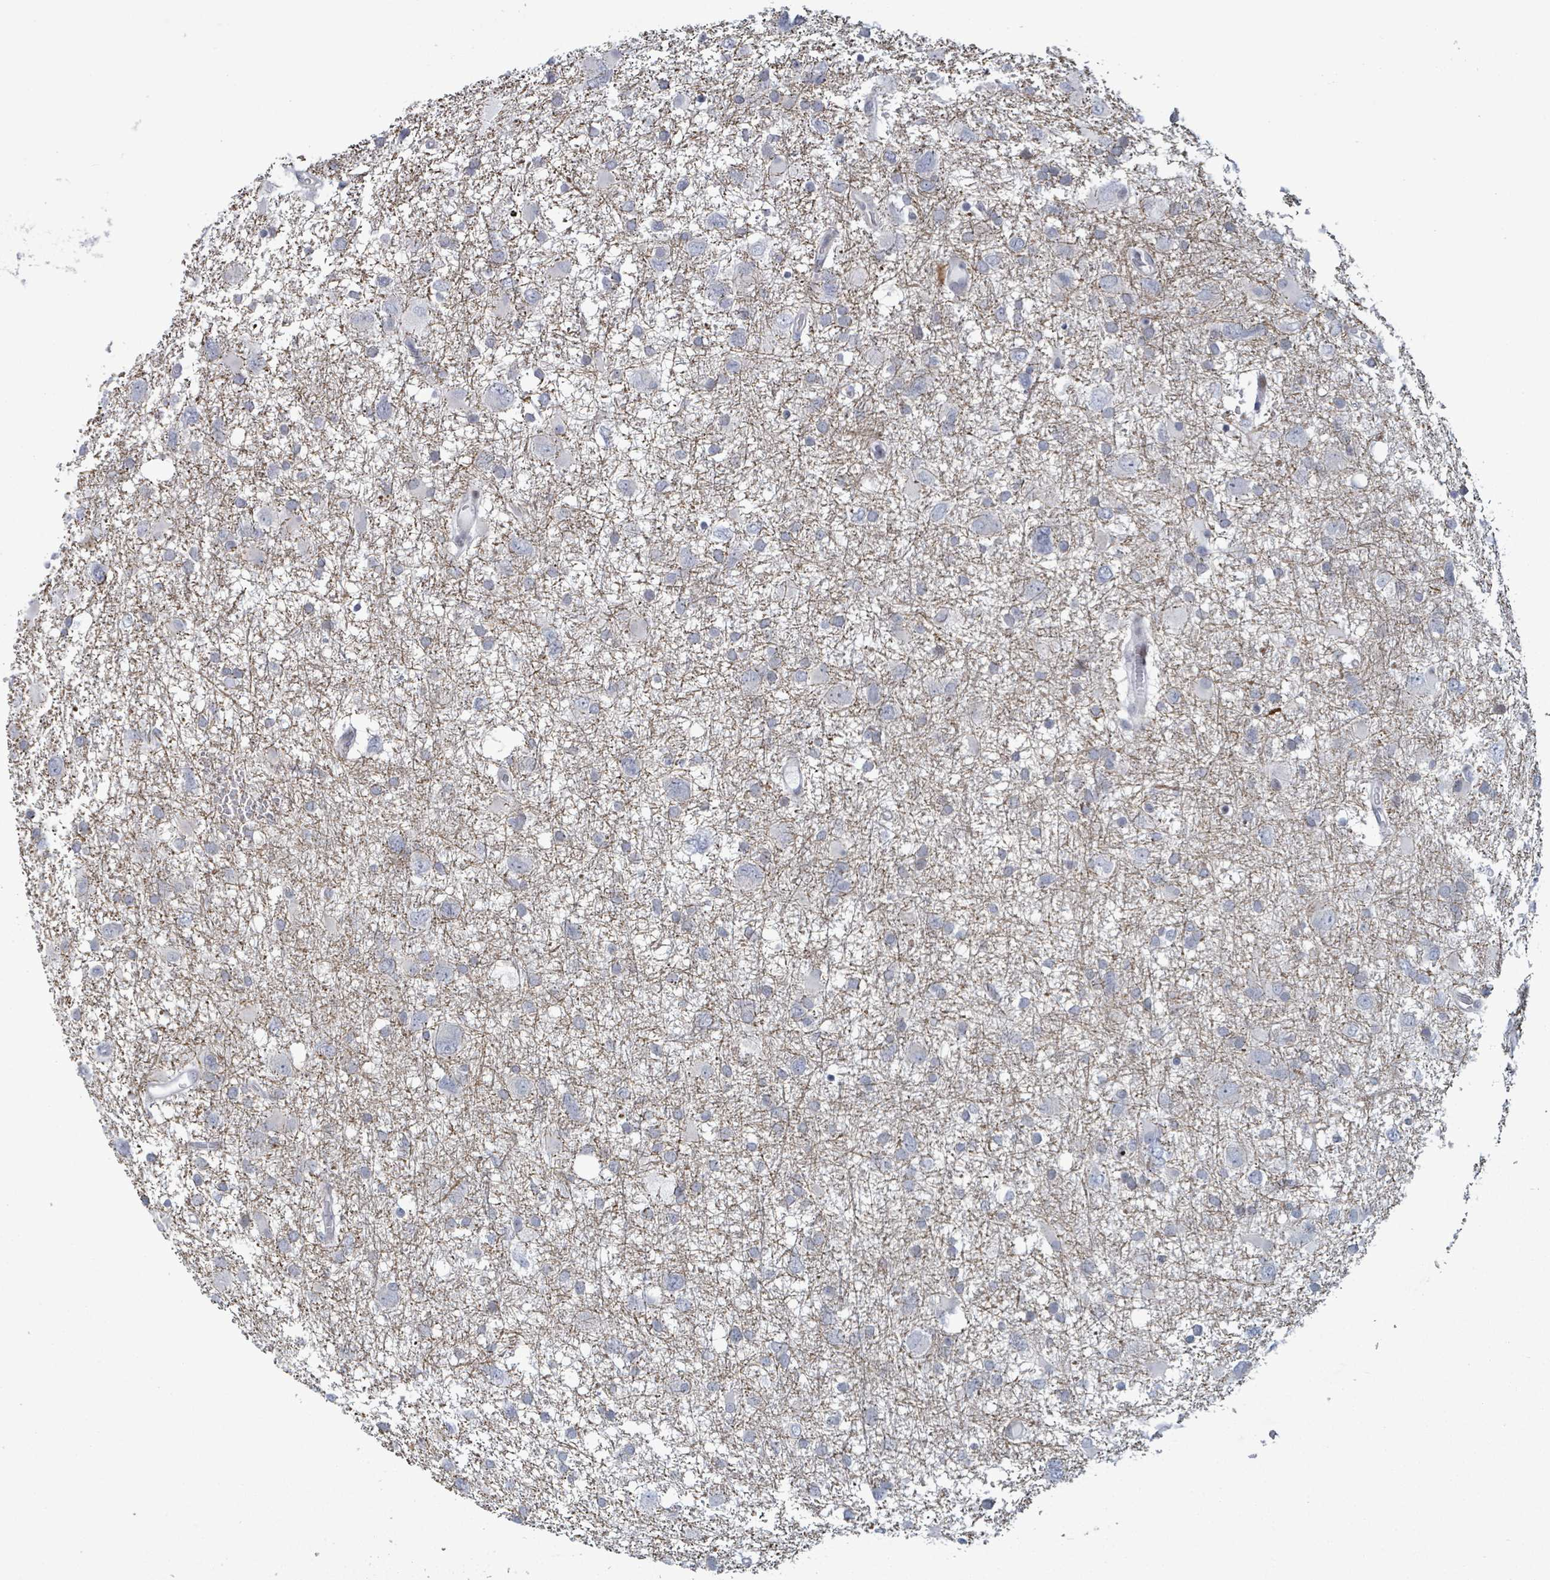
{"staining": {"intensity": "negative", "quantity": "none", "location": "none"}, "tissue": "glioma", "cell_type": "Tumor cells", "image_type": "cancer", "snomed": [{"axis": "morphology", "description": "Glioma, malignant, High grade"}, {"axis": "topography", "description": "Brain"}], "caption": "Histopathology image shows no significant protein expression in tumor cells of glioma.", "gene": "FNDC4", "patient": {"sex": "male", "age": 61}}